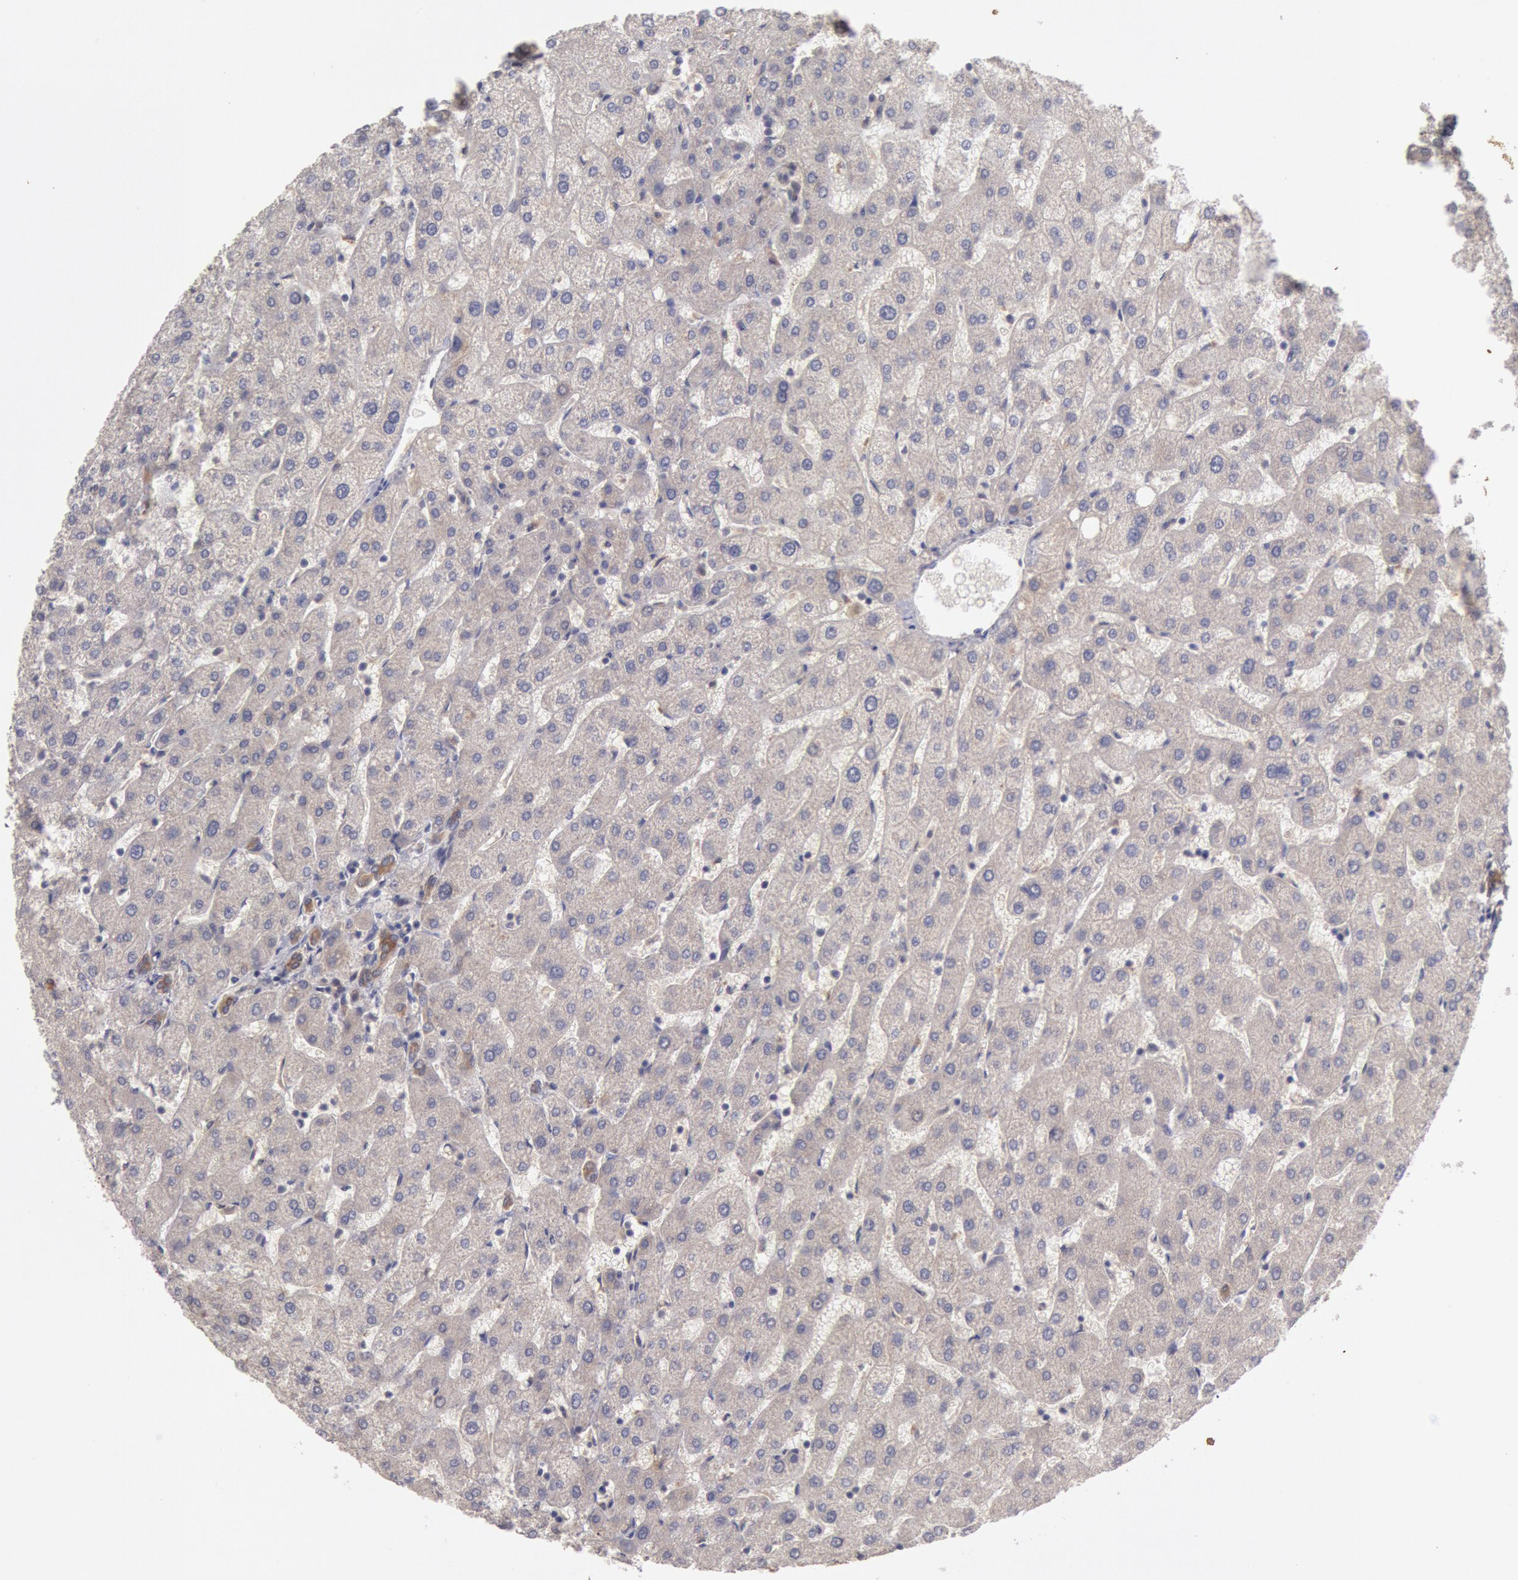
{"staining": {"intensity": "moderate", "quantity": ">75%", "location": "cytoplasmic/membranous"}, "tissue": "liver", "cell_type": "Cholangiocytes", "image_type": "normal", "snomed": [{"axis": "morphology", "description": "Normal tissue, NOS"}, {"axis": "topography", "description": "Liver"}], "caption": "Immunohistochemistry histopathology image of normal liver: liver stained using IHC reveals medium levels of moderate protein expression localized specifically in the cytoplasmic/membranous of cholangiocytes, appearing as a cytoplasmic/membranous brown color.", "gene": "ZFP36L1", "patient": {"sex": "male", "age": 67}}